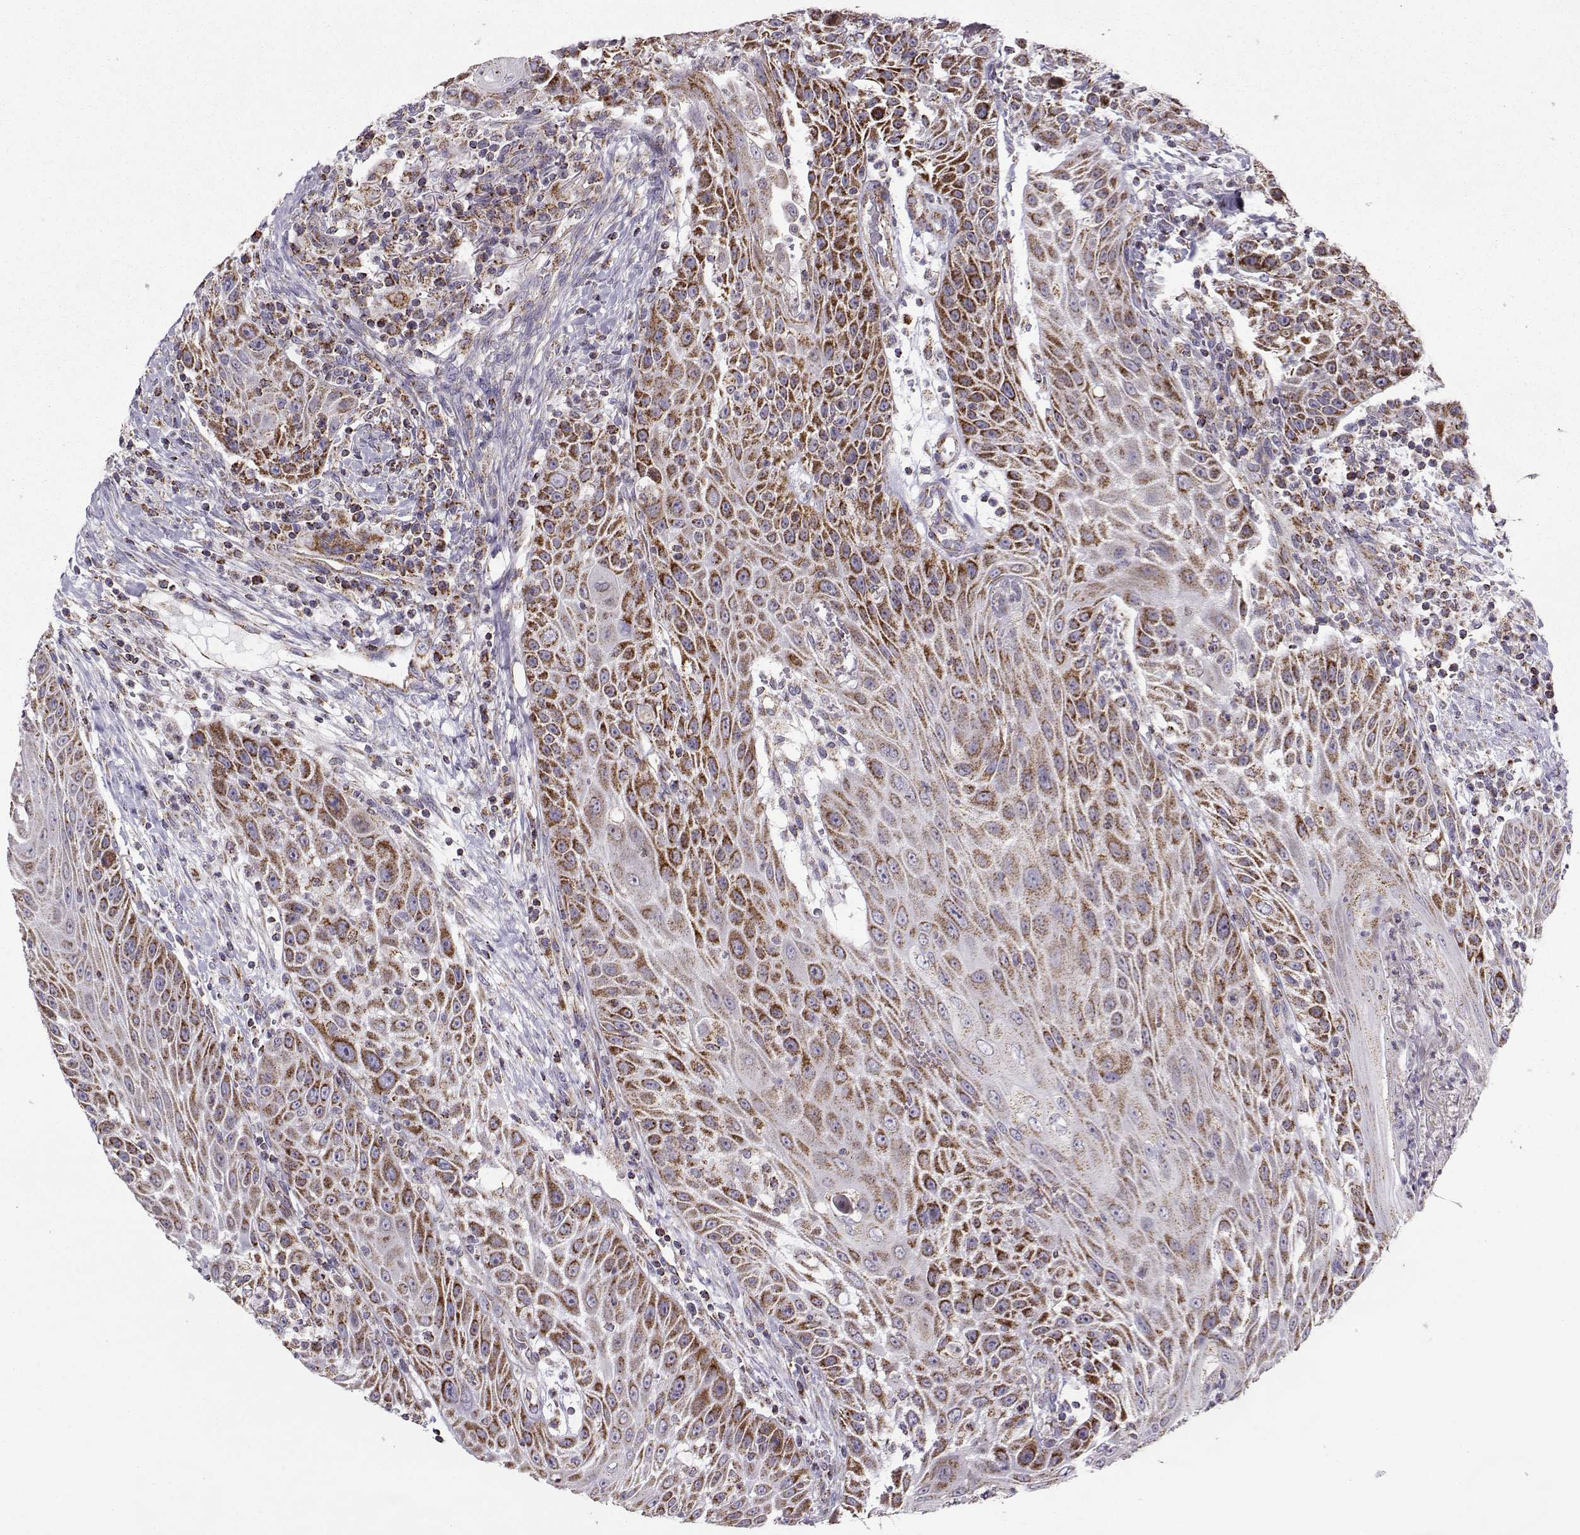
{"staining": {"intensity": "strong", "quantity": ">75%", "location": "cytoplasmic/membranous"}, "tissue": "head and neck cancer", "cell_type": "Tumor cells", "image_type": "cancer", "snomed": [{"axis": "morphology", "description": "Squamous cell carcinoma, NOS"}, {"axis": "topography", "description": "Head-Neck"}], "caption": "A micrograph of human head and neck cancer stained for a protein reveals strong cytoplasmic/membranous brown staining in tumor cells.", "gene": "NECAB3", "patient": {"sex": "male", "age": 69}}